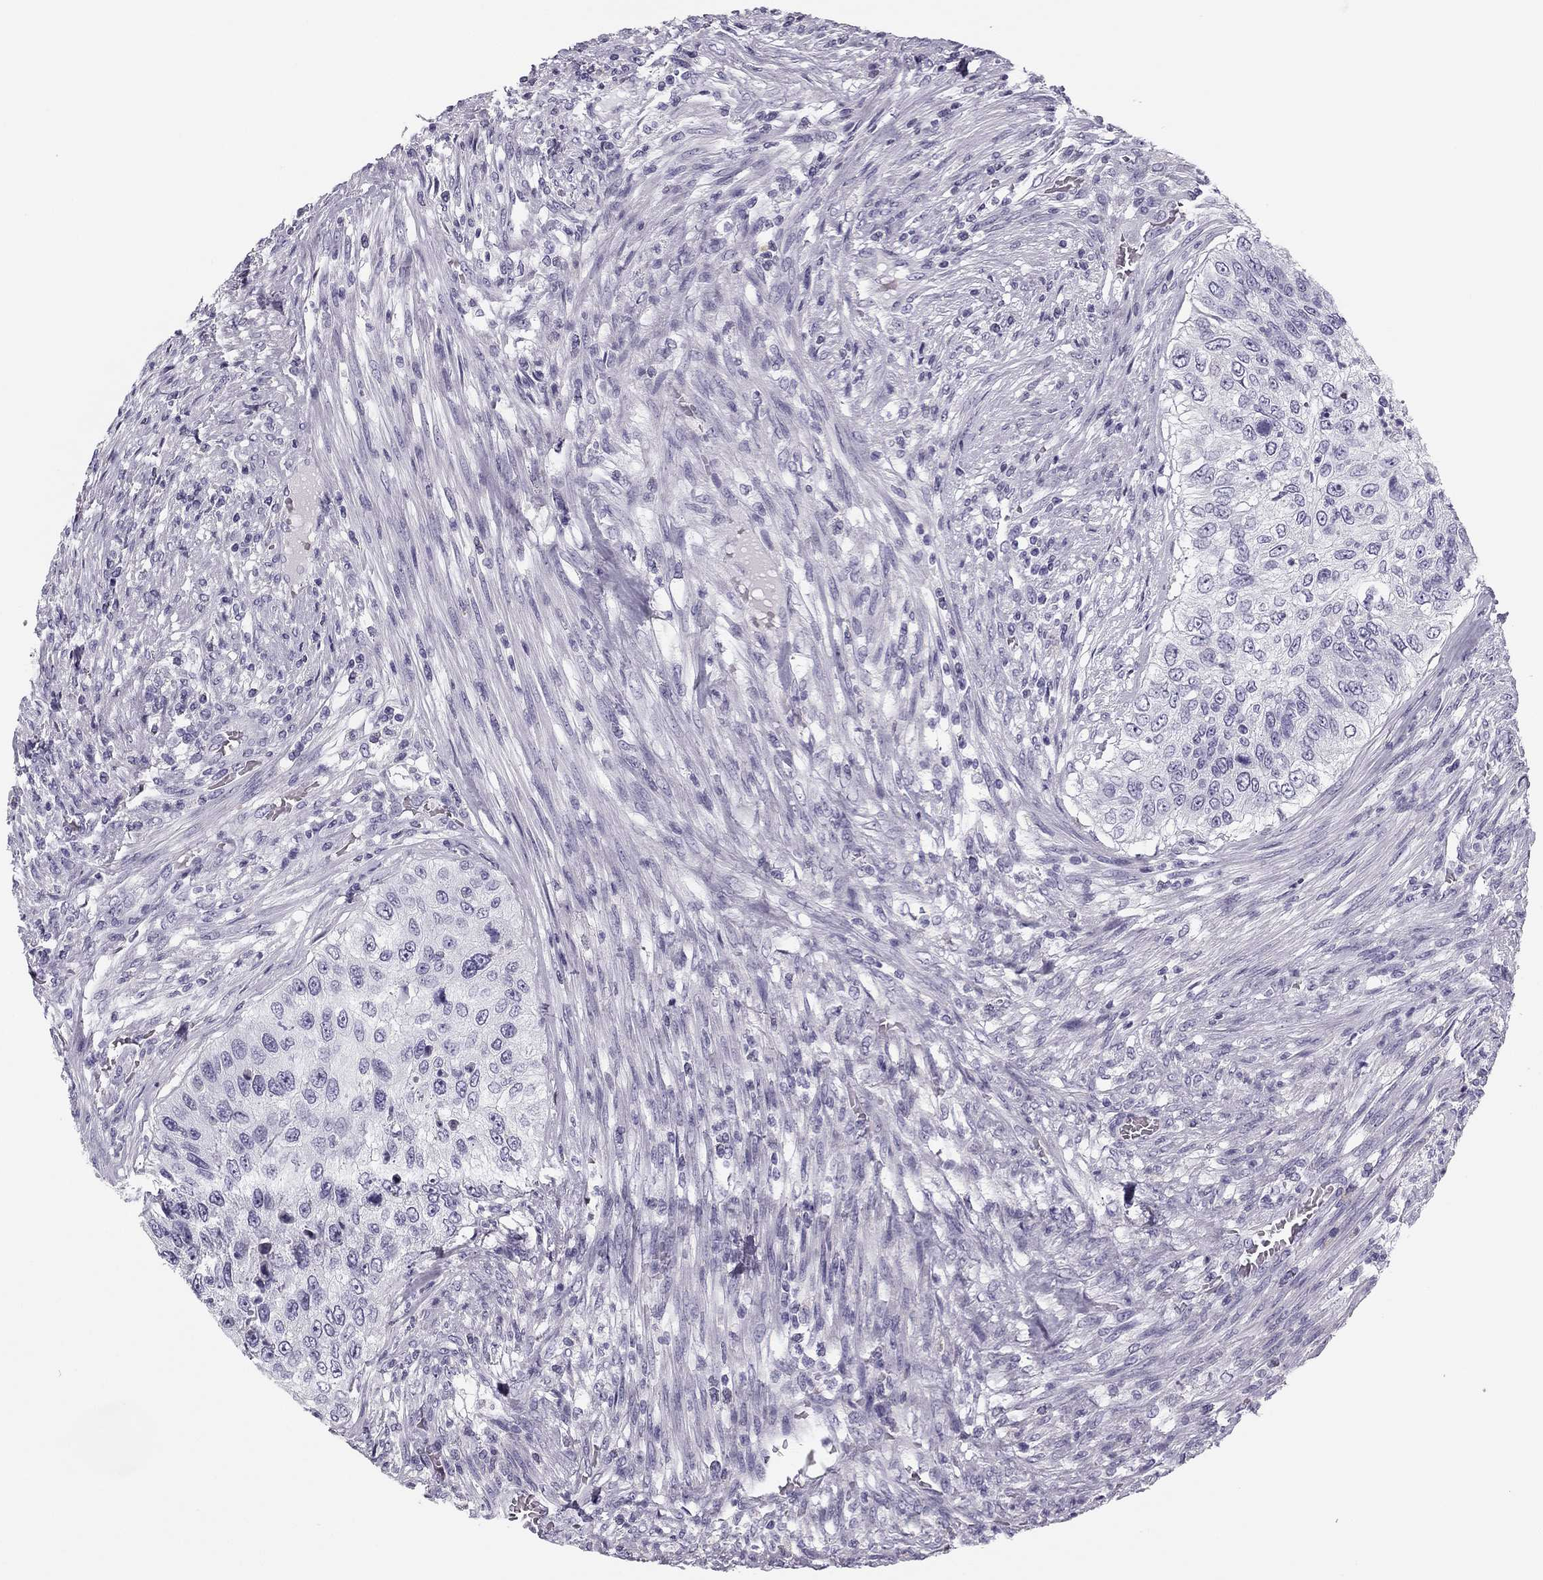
{"staining": {"intensity": "negative", "quantity": "none", "location": "none"}, "tissue": "urothelial cancer", "cell_type": "Tumor cells", "image_type": "cancer", "snomed": [{"axis": "morphology", "description": "Urothelial carcinoma, High grade"}, {"axis": "topography", "description": "Urinary bladder"}], "caption": "High power microscopy image of an immunohistochemistry (IHC) image of high-grade urothelial carcinoma, revealing no significant positivity in tumor cells. (DAB (3,3'-diaminobenzidine) immunohistochemistry (IHC) with hematoxylin counter stain).", "gene": "MC5R", "patient": {"sex": "female", "age": 60}}